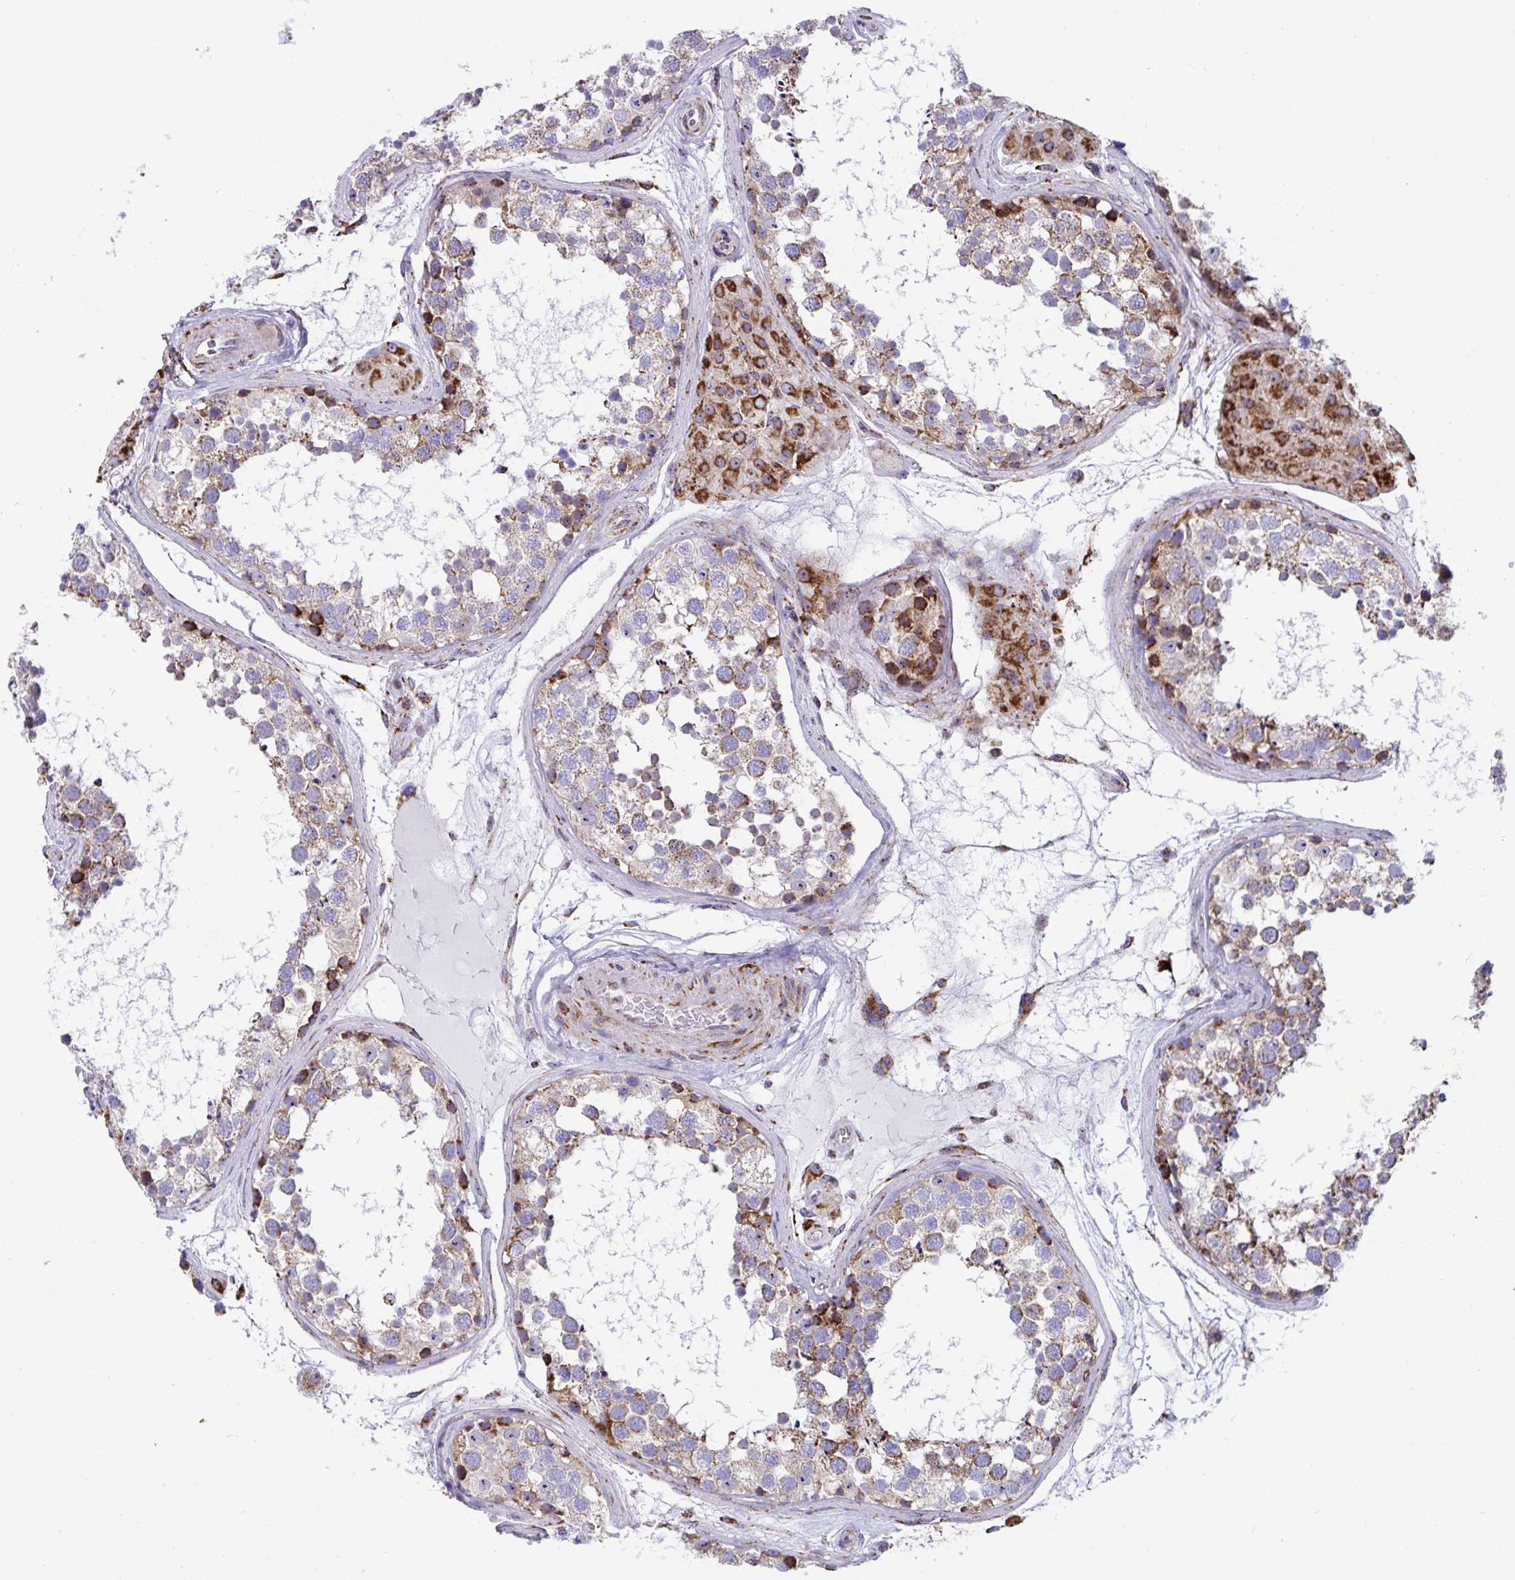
{"staining": {"intensity": "moderate", "quantity": ">75%", "location": "cytoplasmic/membranous"}, "tissue": "testis", "cell_type": "Cells in seminiferous ducts", "image_type": "normal", "snomed": [{"axis": "morphology", "description": "Normal tissue, NOS"}, {"axis": "morphology", "description": "Seminoma, NOS"}, {"axis": "topography", "description": "Testis"}], "caption": "The histopathology image displays immunohistochemical staining of unremarkable testis. There is moderate cytoplasmic/membranous positivity is present in approximately >75% of cells in seminiferous ducts. (Stains: DAB in brown, nuclei in blue, Microscopy: brightfield microscopy at high magnification).", "gene": "ATP5MJ", "patient": {"sex": "male", "age": 65}}